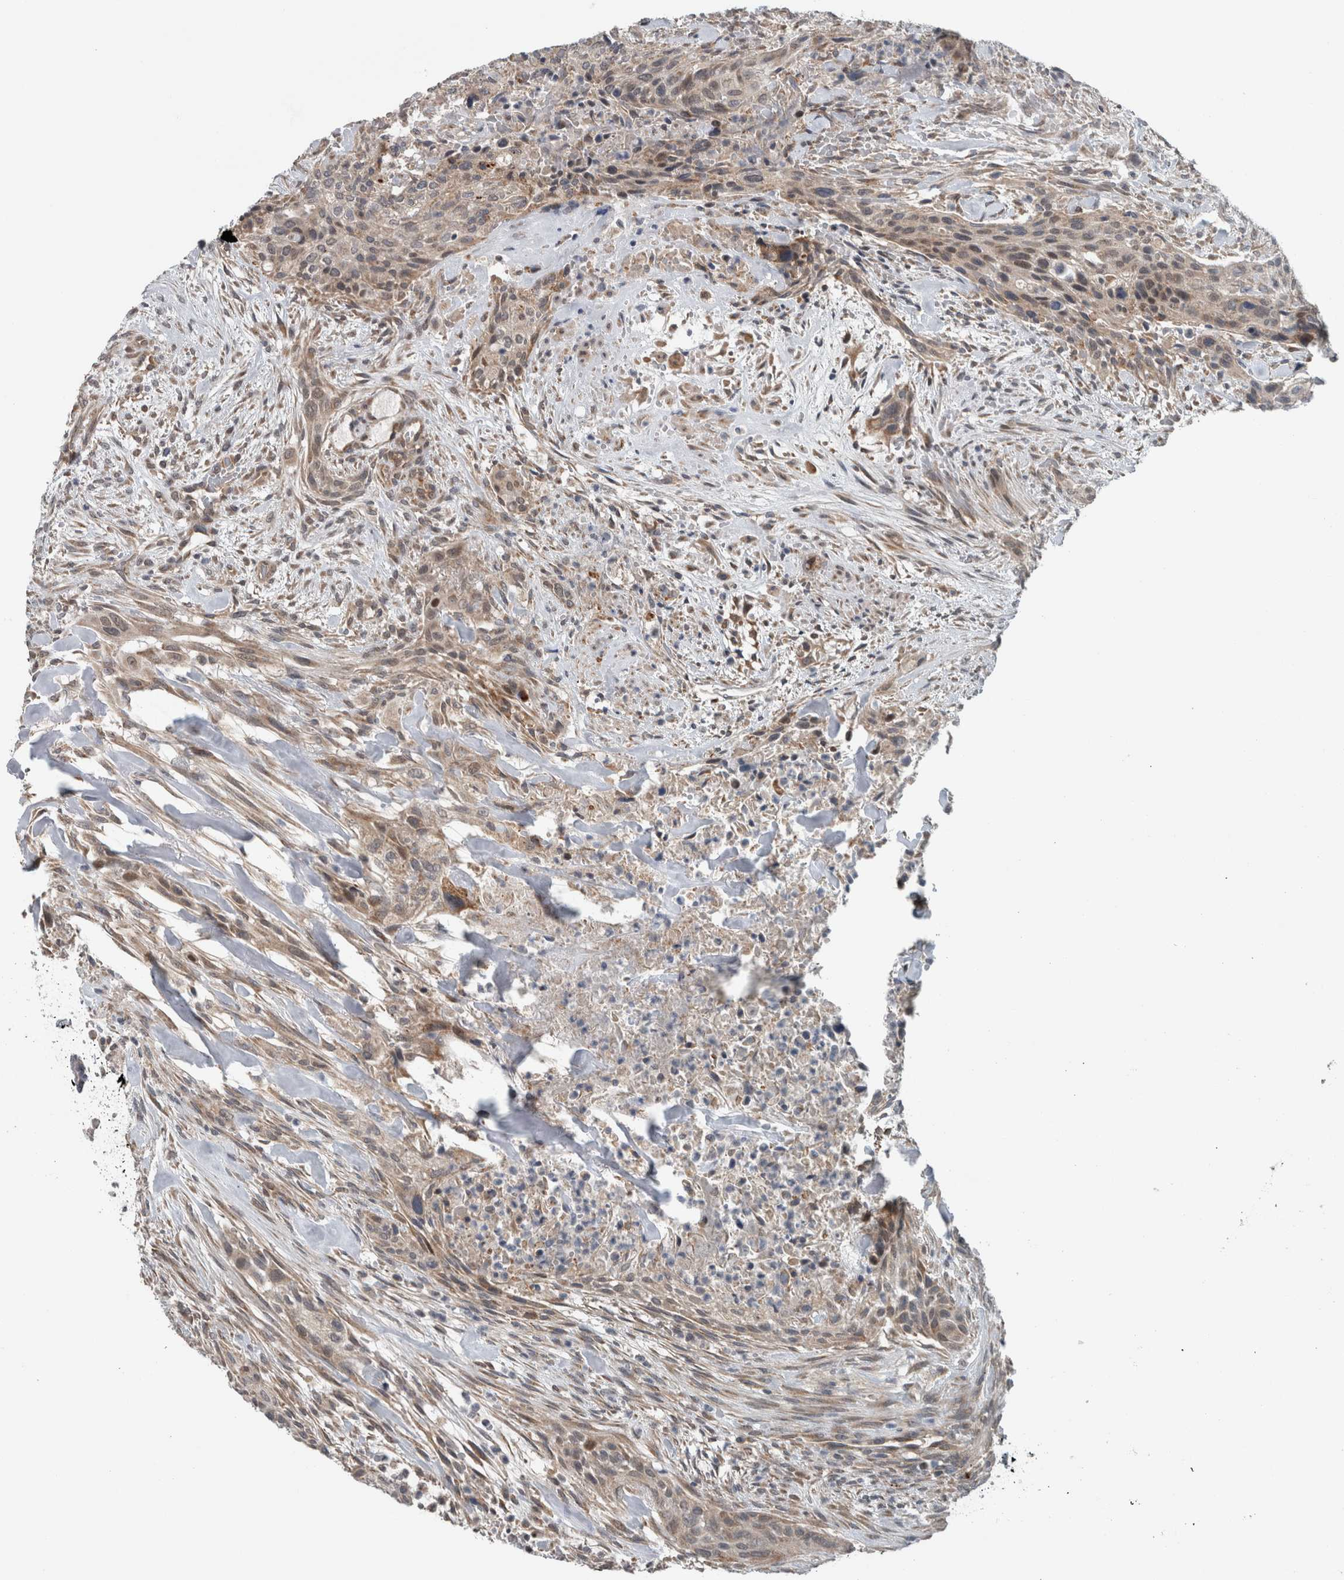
{"staining": {"intensity": "weak", "quantity": ">75%", "location": "cytoplasmic/membranous"}, "tissue": "urothelial cancer", "cell_type": "Tumor cells", "image_type": "cancer", "snomed": [{"axis": "morphology", "description": "Urothelial carcinoma, High grade"}, {"axis": "topography", "description": "Urinary bladder"}], "caption": "Immunohistochemical staining of urothelial cancer exhibits weak cytoplasmic/membranous protein expression in approximately >75% of tumor cells.", "gene": "GBA2", "patient": {"sex": "male", "age": 35}}